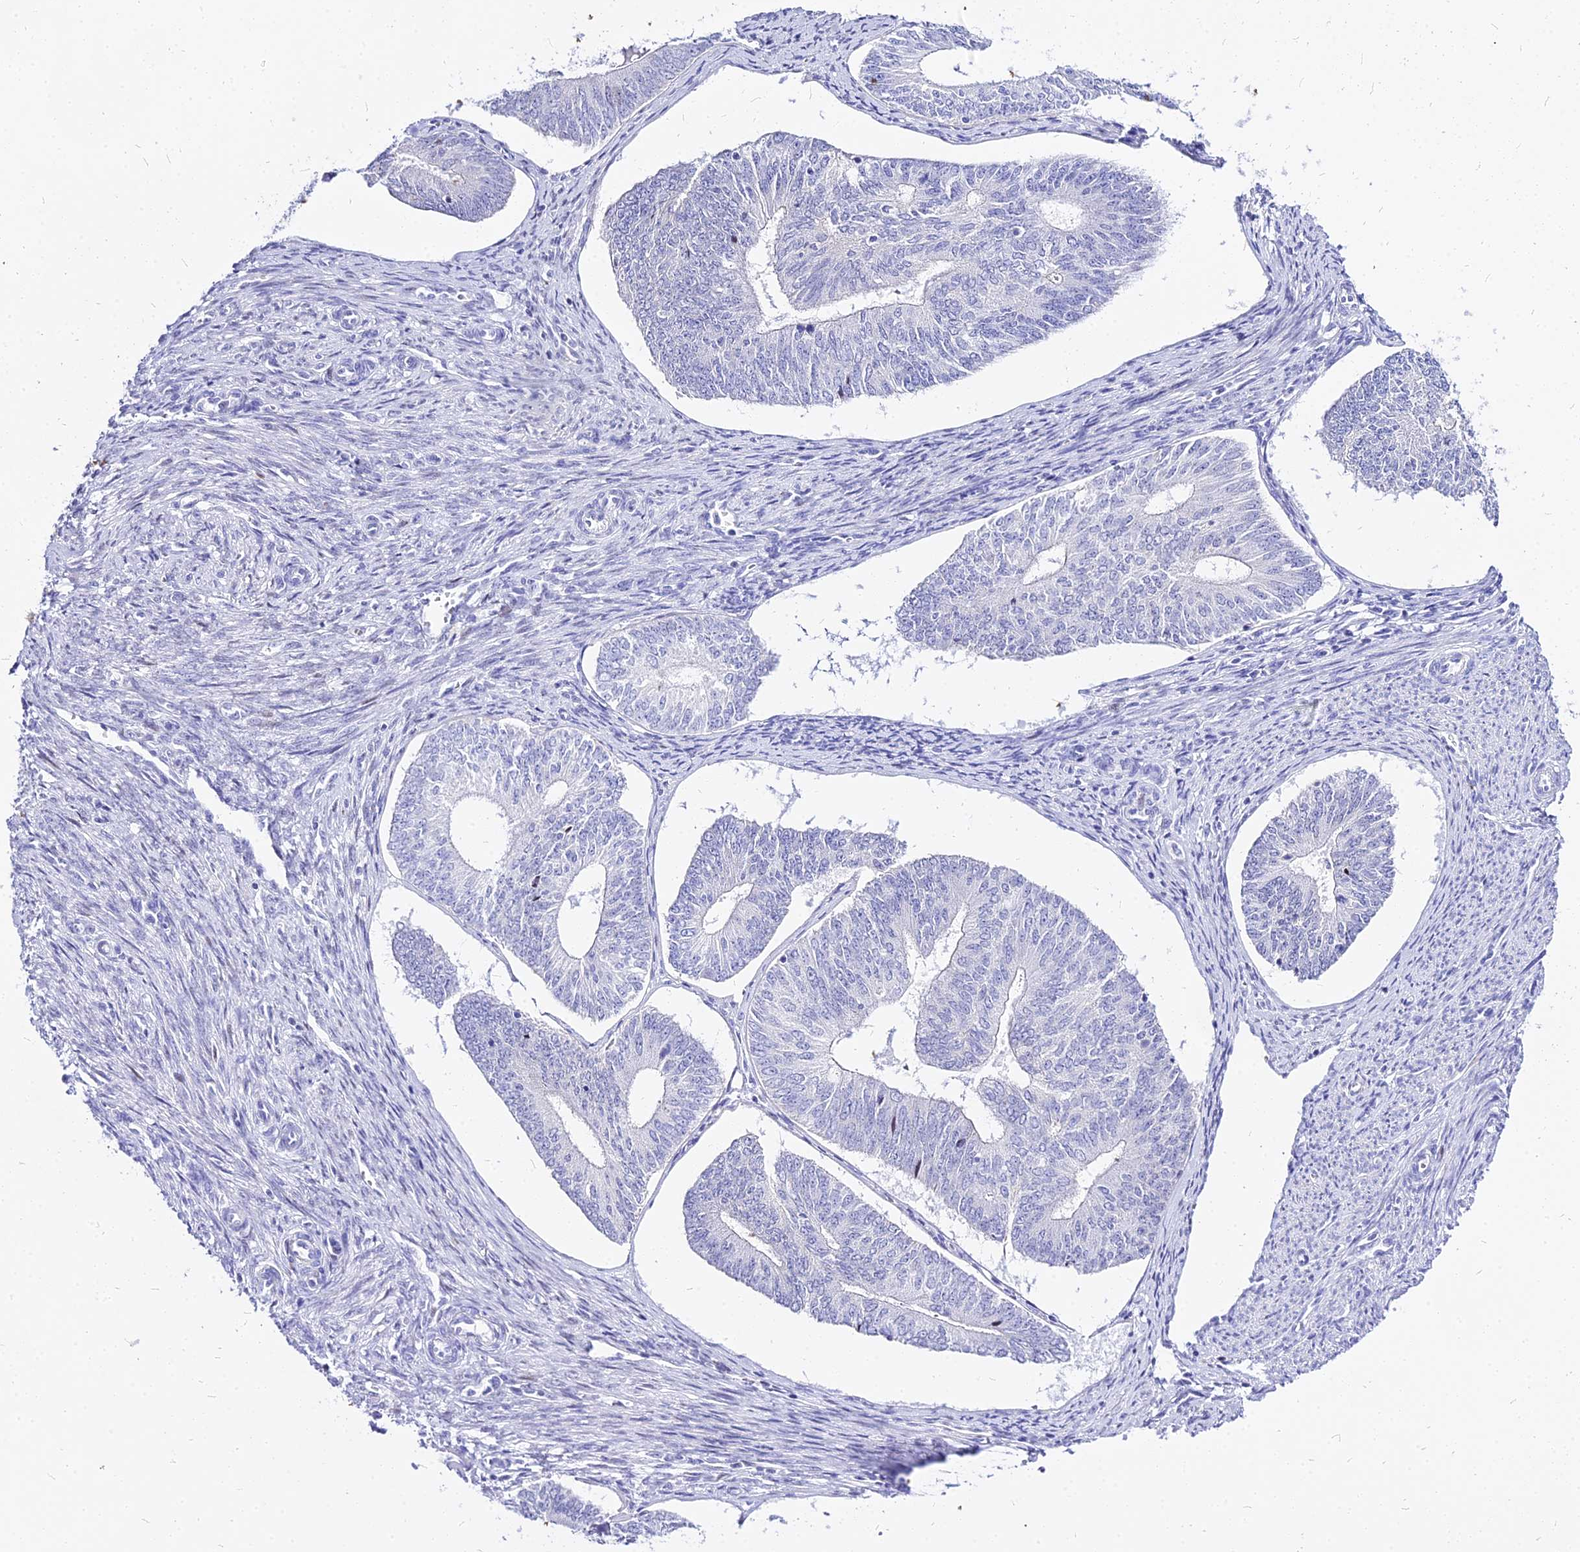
{"staining": {"intensity": "negative", "quantity": "none", "location": "none"}, "tissue": "endometrial cancer", "cell_type": "Tumor cells", "image_type": "cancer", "snomed": [{"axis": "morphology", "description": "Adenocarcinoma, NOS"}, {"axis": "topography", "description": "Endometrium"}], "caption": "This is a histopathology image of immunohistochemistry staining of adenocarcinoma (endometrial), which shows no staining in tumor cells.", "gene": "CARD18", "patient": {"sex": "female", "age": 68}}